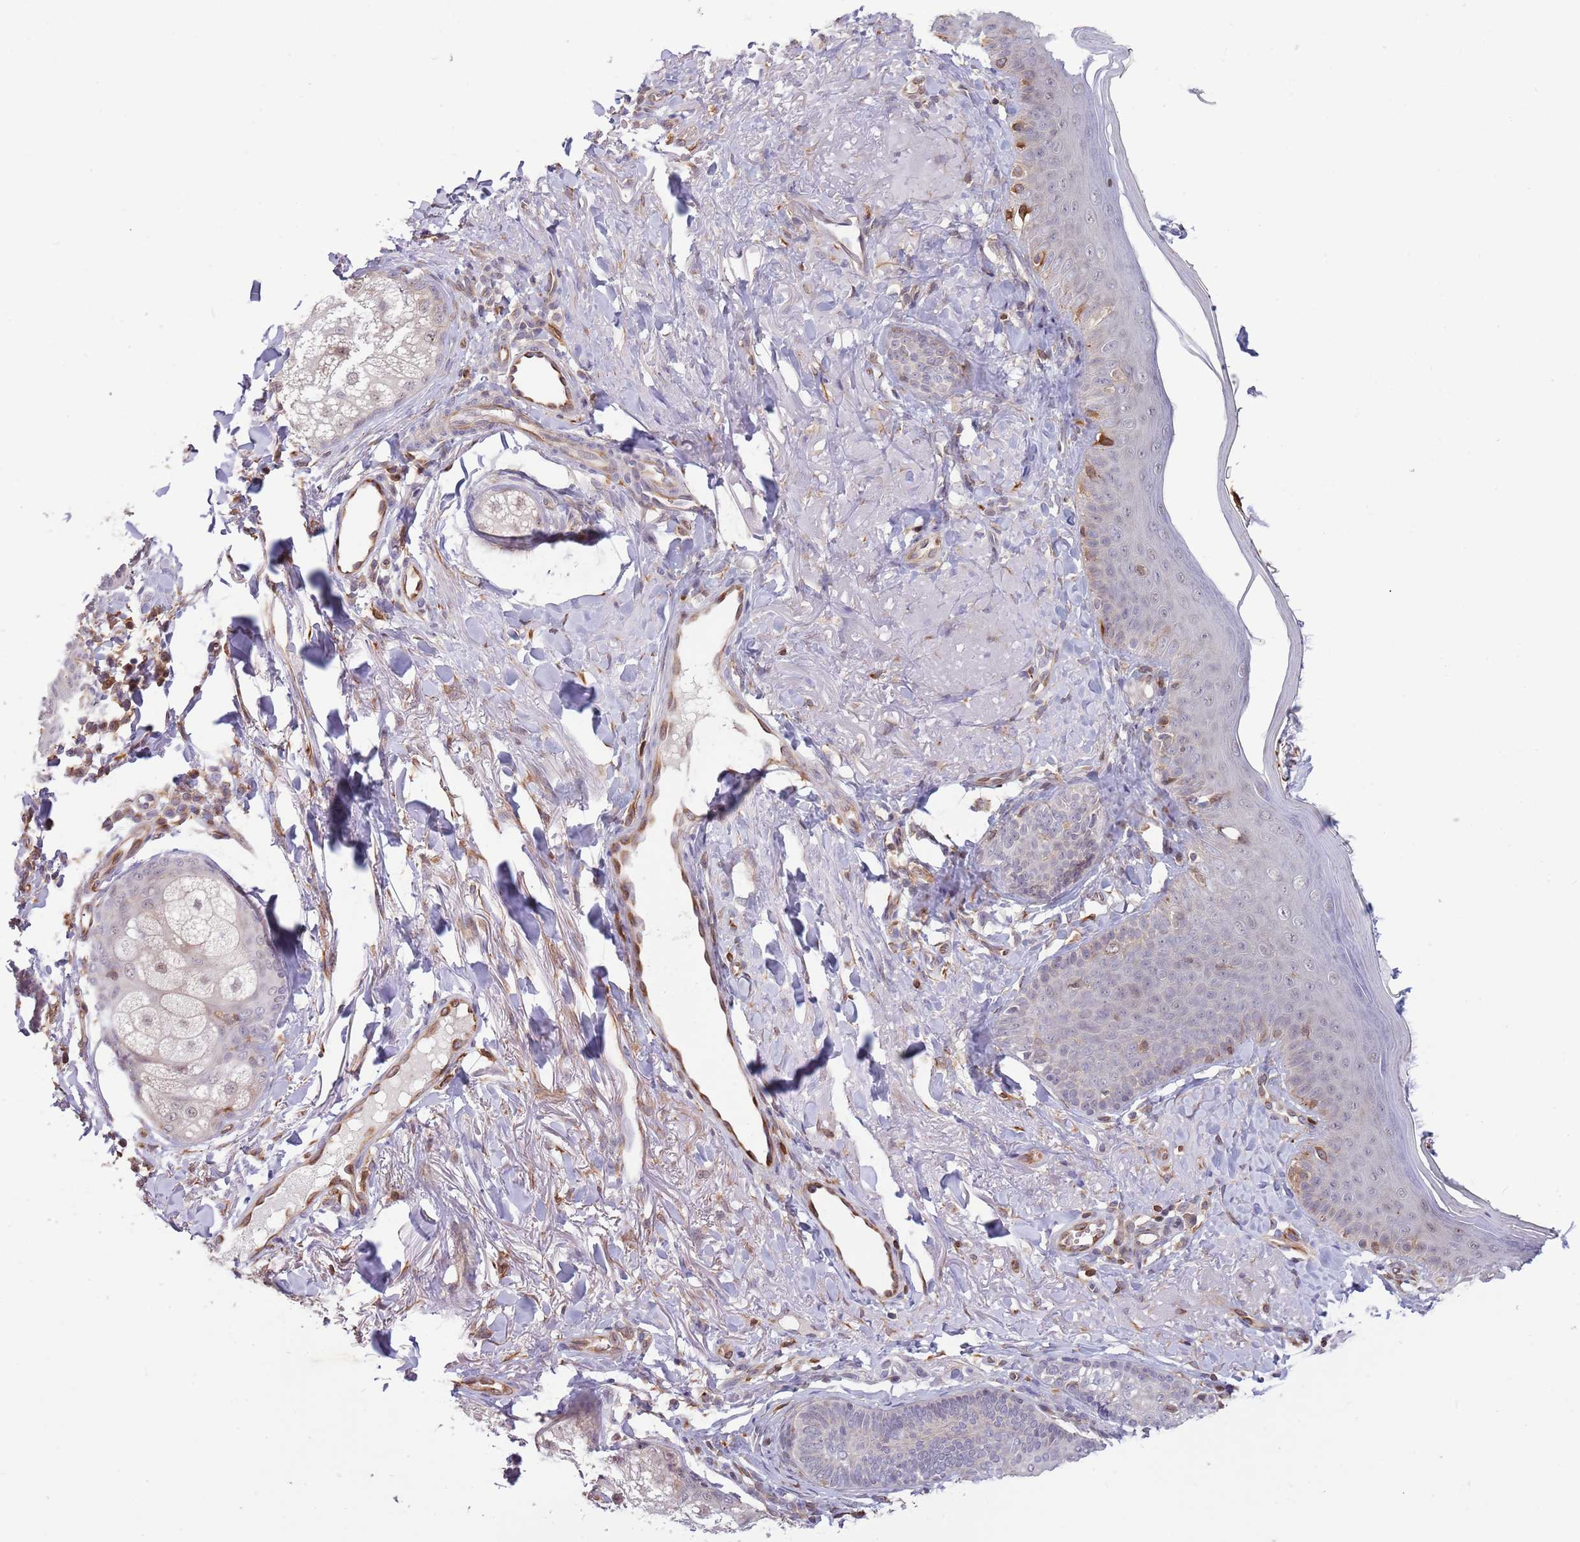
{"staining": {"intensity": "moderate", "quantity": "25%-75%", "location": "cytoplasmic/membranous"}, "tissue": "skin", "cell_type": "Fibroblasts", "image_type": "normal", "snomed": [{"axis": "morphology", "description": "Normal tissue, NOS"}, {"axis": "topography", "description": "Skin"}], "caption": "Moderate cytoplasmic/membranous expression for a protein is appreciated in approximately 25%-75% of fibroblasts of unremarkable skin using immunohistochemistry (IHC).", "gene": "CCNJL", "patient": {"sex": "male", "age": 57}}